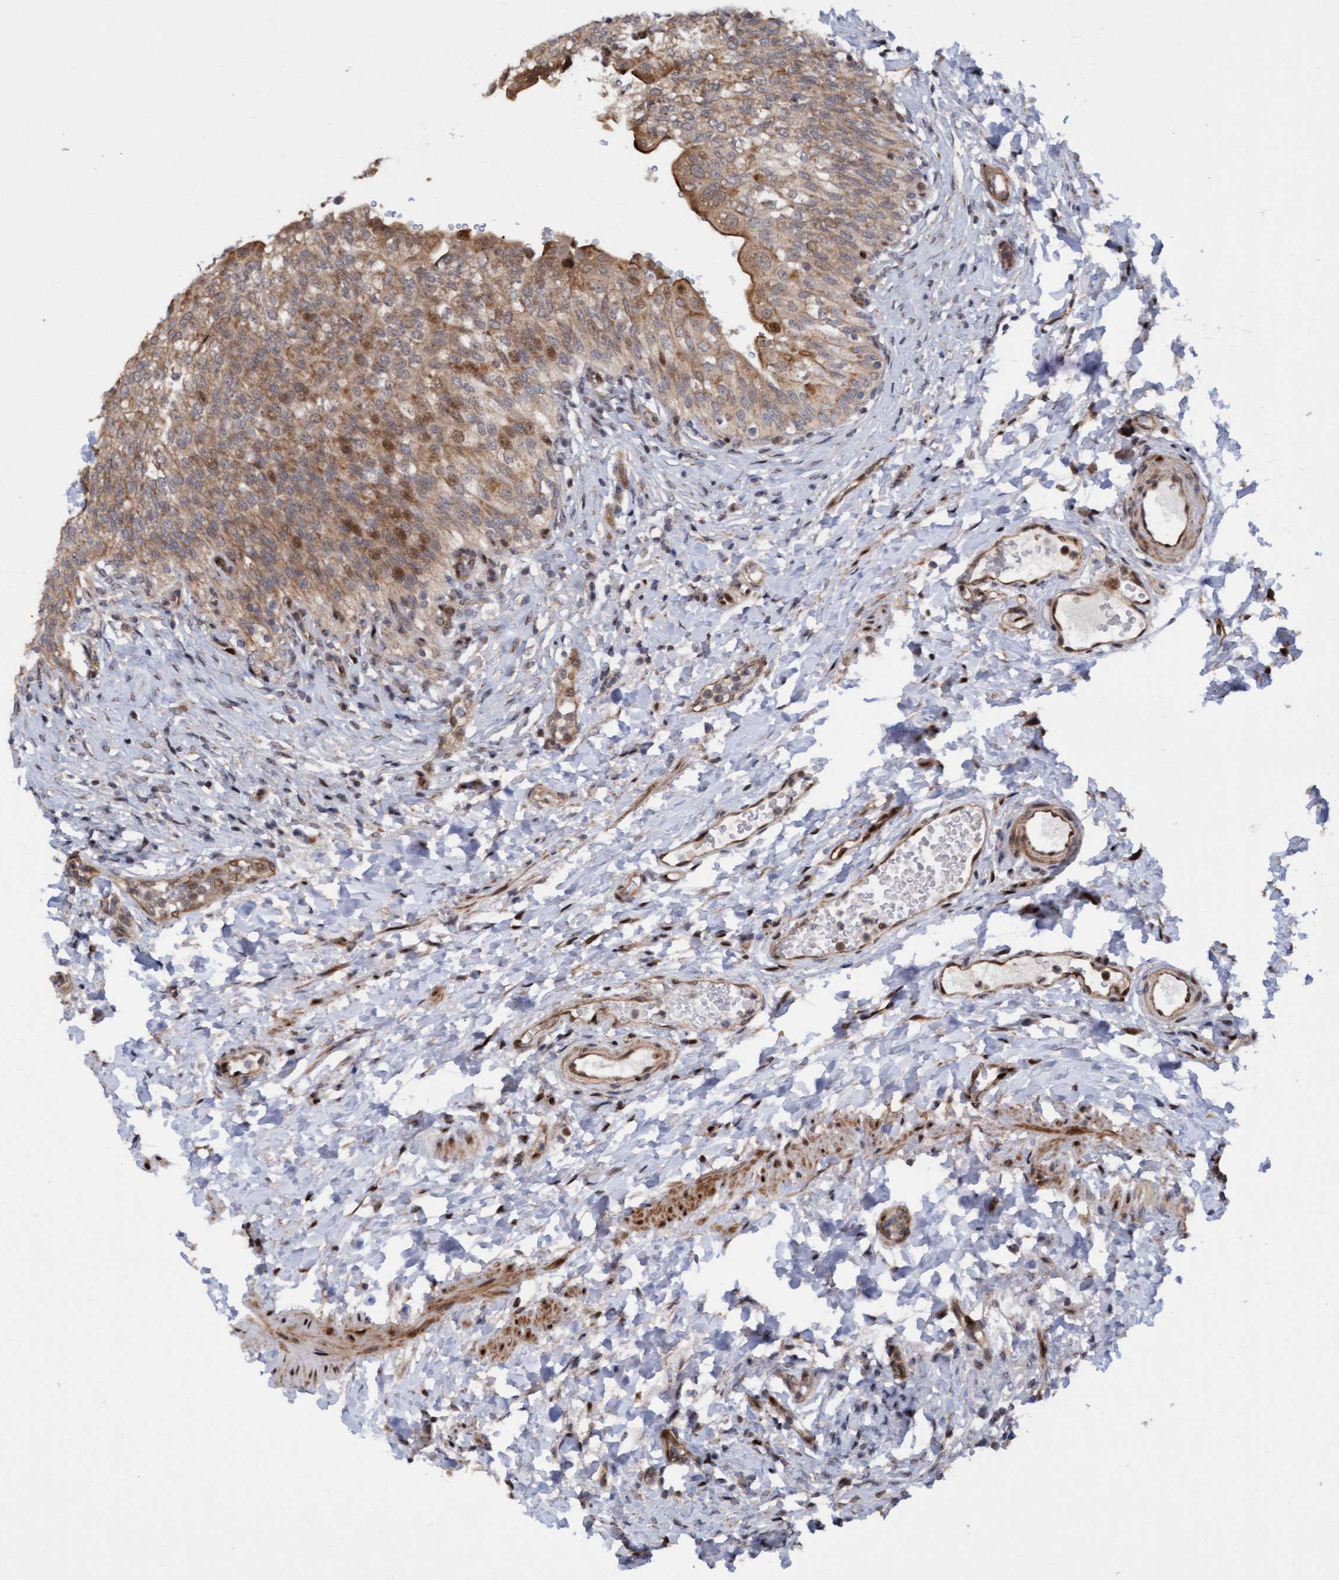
{"staining": {"intensity": "moderate", "quantity": ">75%", "location": "cytoplasmic/membranous,nuclear"}, "tissue": "urinary bladder", "cell_type": "Urothelial cells", "image_type": "normal", "snomed": [{"axis": "morphology", "description": "Urothelial carcinoma, High grade"}, {"axis": "topography", "description": "Urinary bladder"}], "caption": "Urinary bladder stained with DAB immunohistochemistry shows medium levels of moderate cytoplasmic/membranous,nuclear staining in approximately >75% of urothelial cells. (DAB (3,3'-diaminobenzidine) IHC with brightfield microscopy, high magnification).", "gene": "ITFG1", "patient": {"sex": "male", "age": 46}}